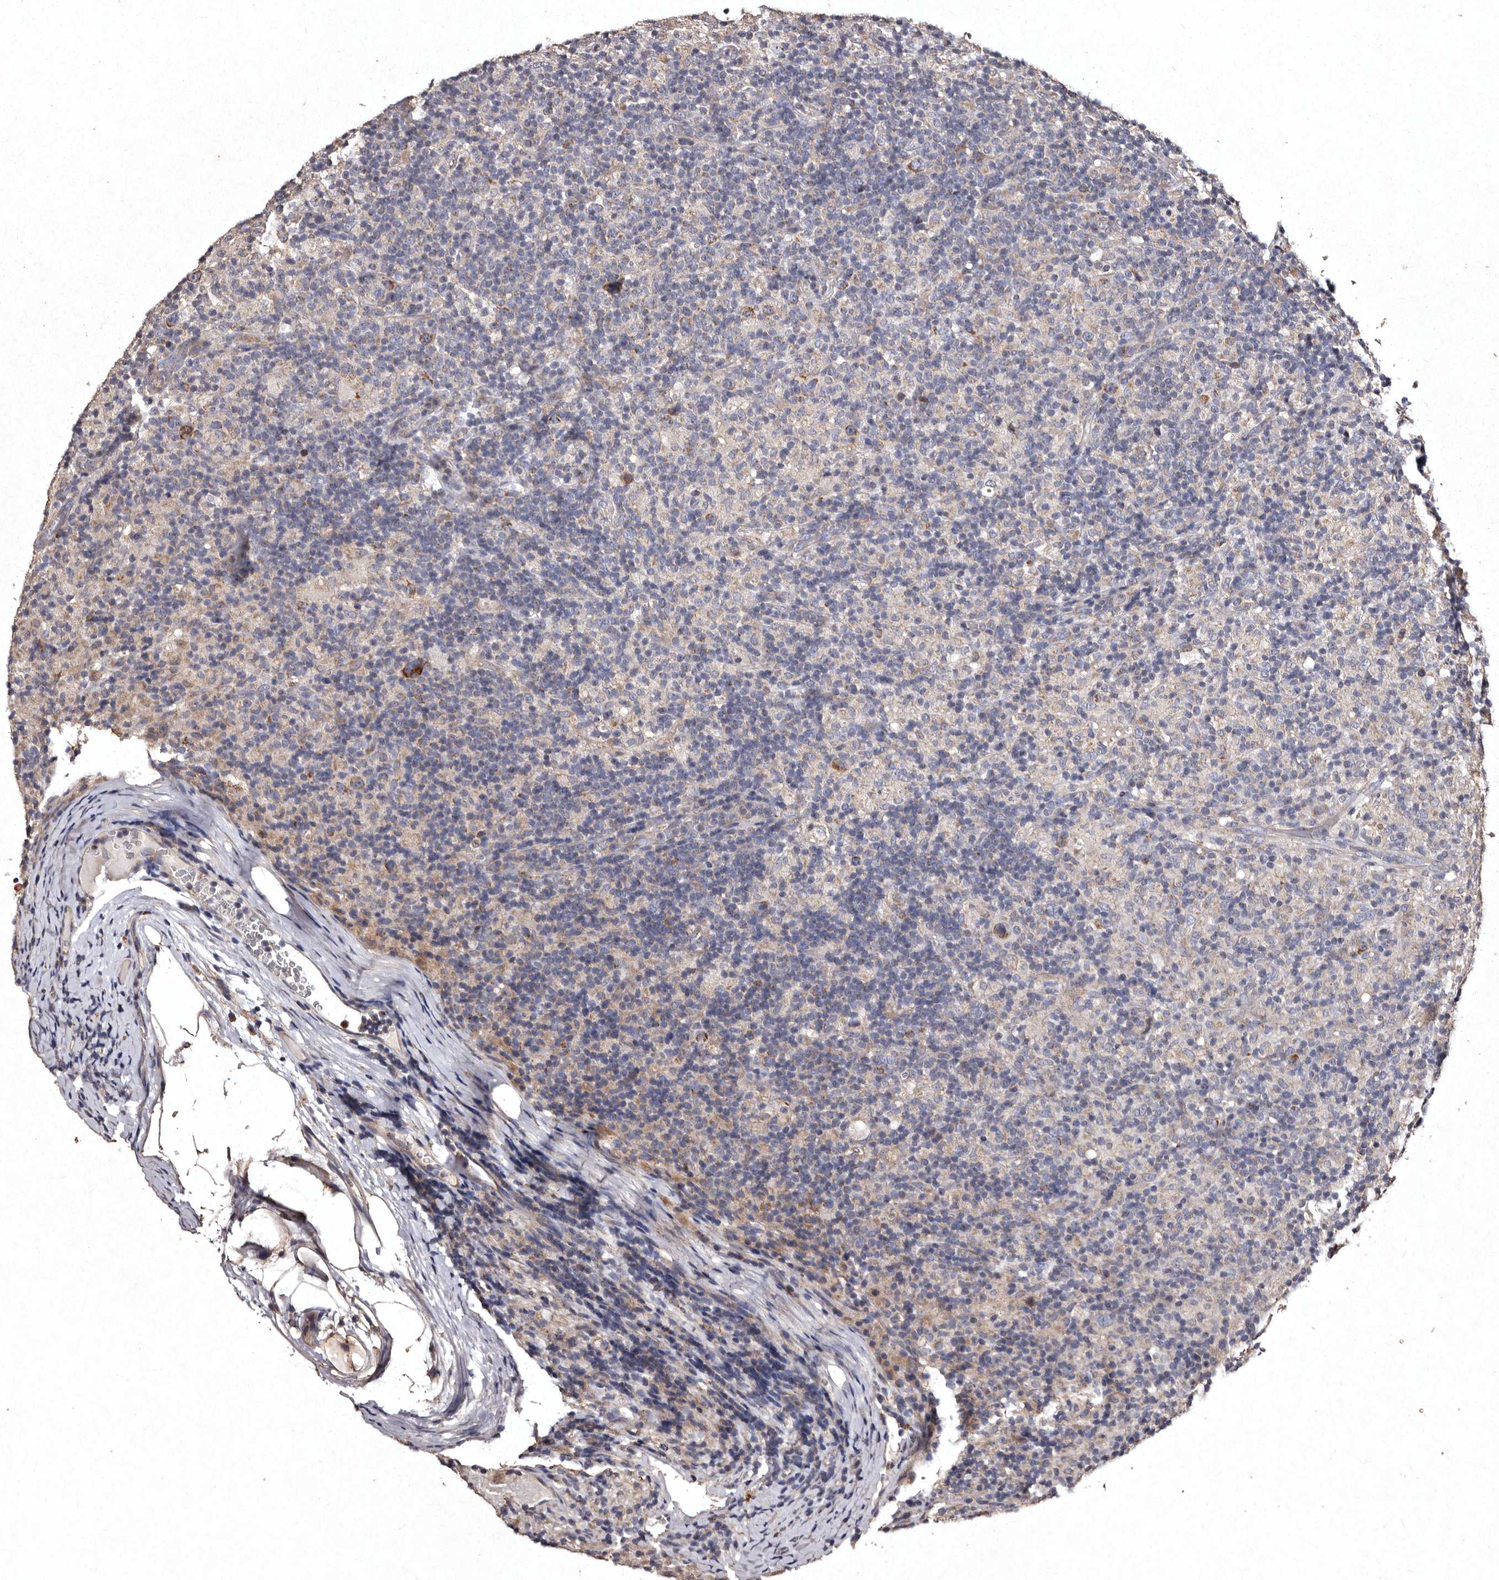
{"staining": {"intensity": "weak", "quantity": ">75%", "location": "cytoplasmic/membranous"}, "tissue": "lymphoma", "cell_type": "Tumor cells", "image_type": "cancer", "snomed": [{"axis": "morphology", "description": "Hodgkin's disease, NOS"}, {"axis": "topography", "description": "Lymph node"}], "caption": "IHC (DAB) staining of lymphoma displays weak cytoplasmic/membranous protein expression in approximately >75% of tumor cells.", "gene": "TFB1M", "patient": {"sex": "male", "age": 70}}